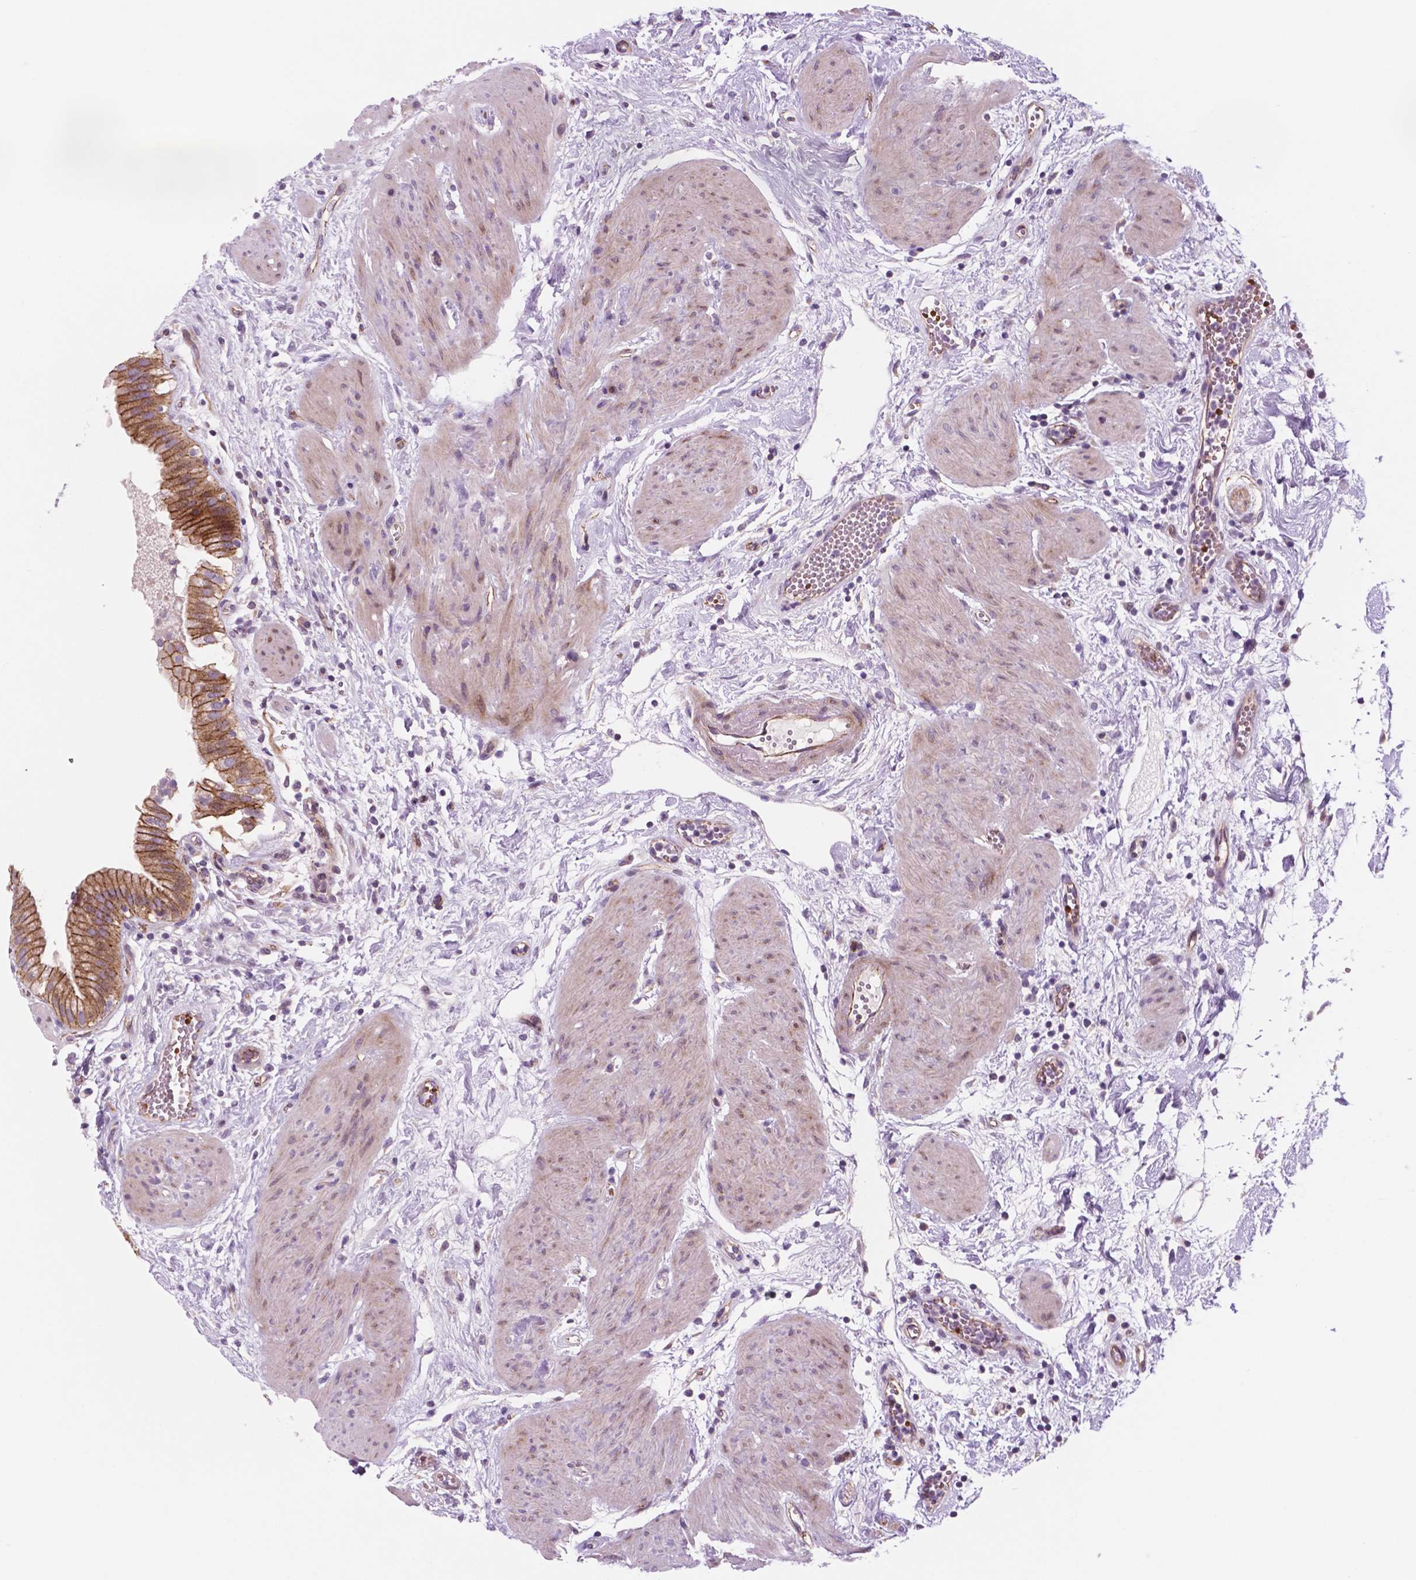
{"staining": {"intensity": "moderate", "quantity": ">75%", "location": "cytoplasmic/membranous"}, "tissue": "gallbladder", "cell_type": "Glandular cells", "image_type": "normal", "snomed": [{"axis": "morphology", "description": "Normal tissue, NOS"}, {"axis": "topography", "description": "Gallbladder"}], "caption": "Immunohistochemistry histopathology image of unremarkable gallbladder stained for a protein (brown), which displays medium levels of moderate cytoplasmic/membranous positivity in approximately >75% of glandular cells.", "gene": "RND3", "patient": {"sex": "female", "age": 65}}